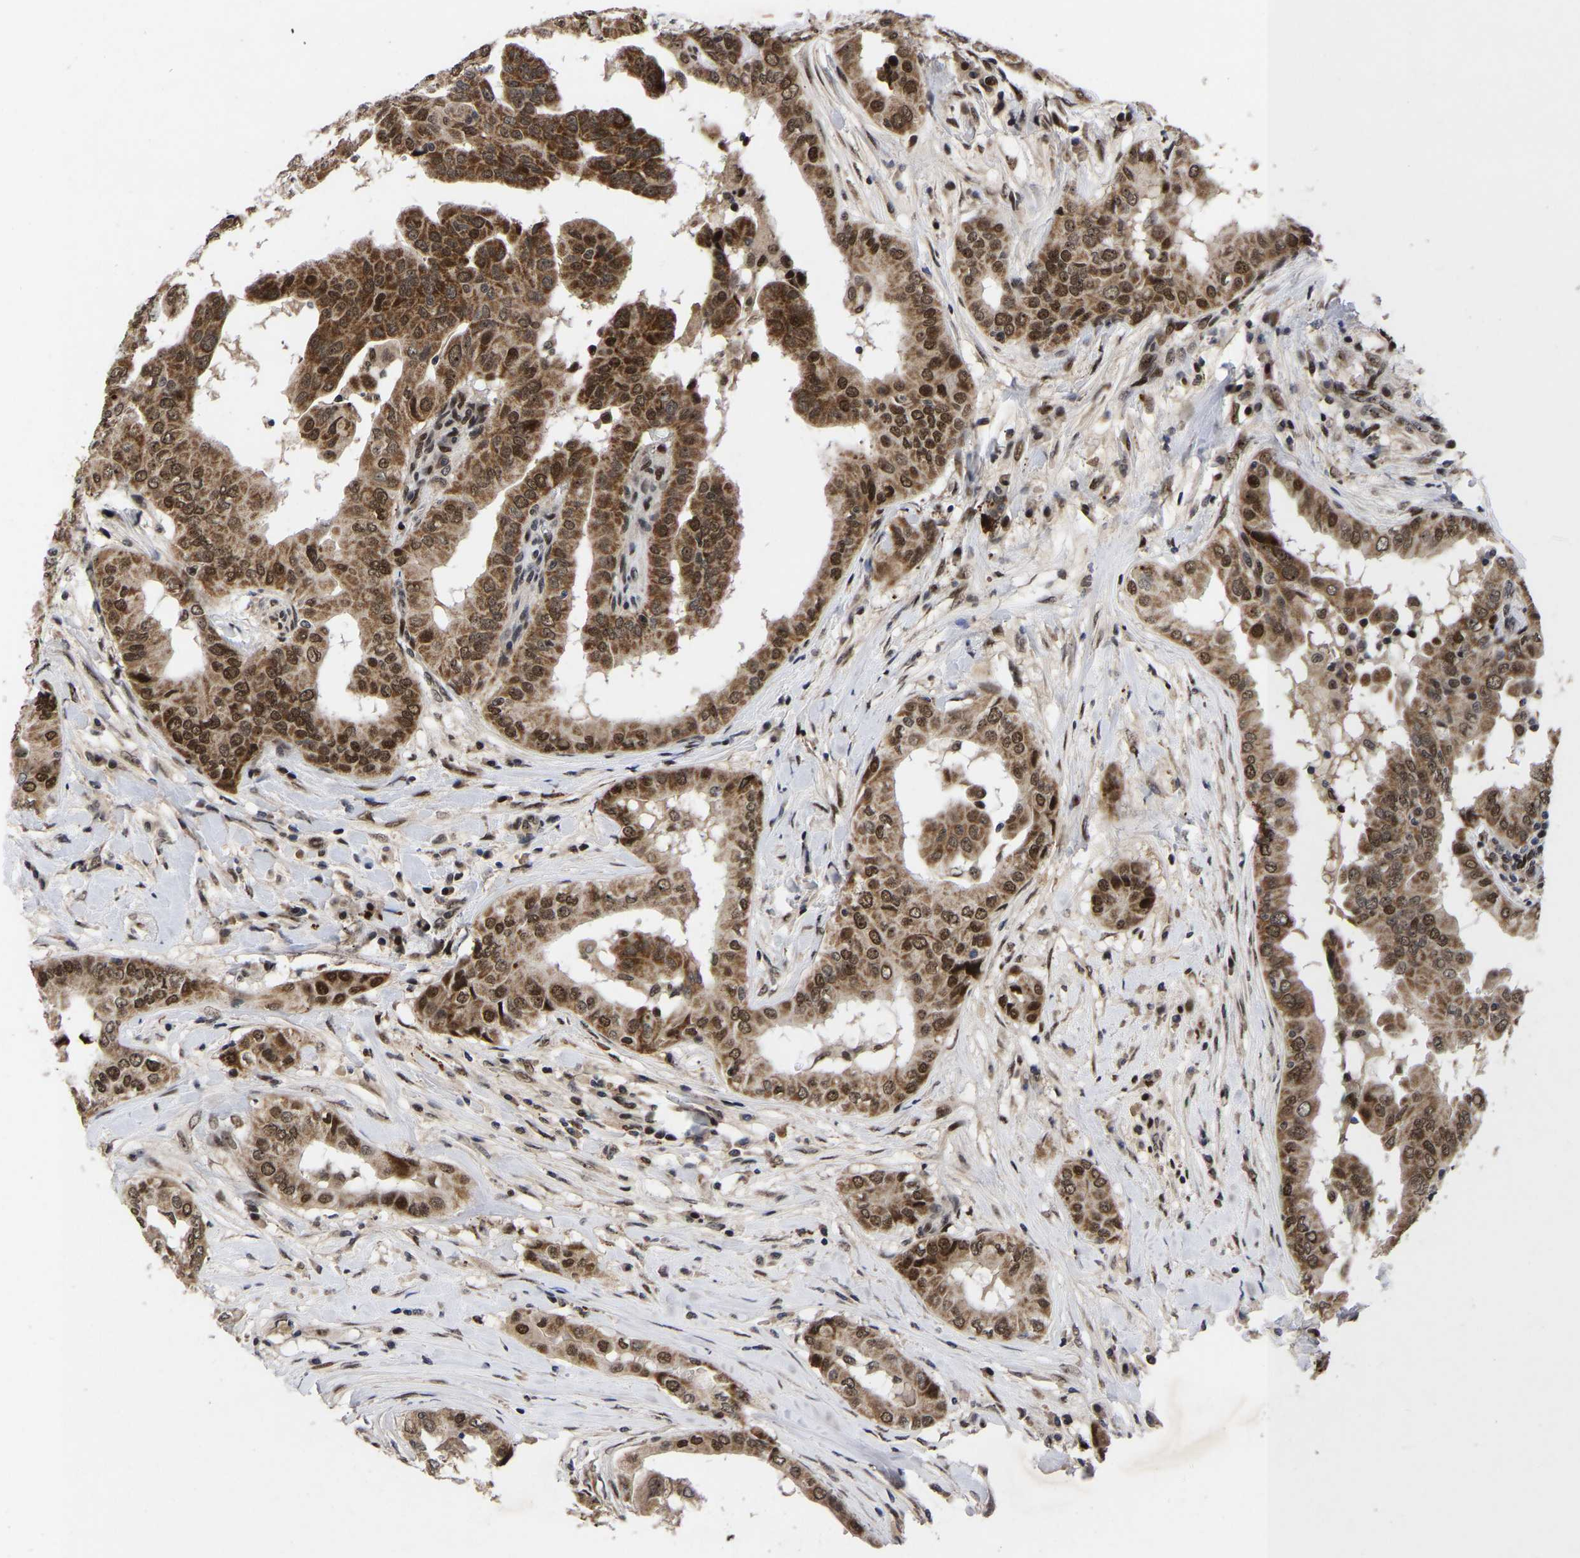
{"staining": {"intensity": "strong", "quantity": ">75%", "location": "cytoplasmic/membranous,nuclear"}, "tissue": "thyroid cancer", "cell_type": "Tumor cells", "image_type": "cancer", "snomed": [{"axis": "morphology", "description": "Papillary adenocarcinoma, NOS"}, {"axis": "topography", "description": "Thyroid gland"}], "caption": "A high amount of strong cytoplasmic/membranous and nuclear staining is identified in about >75% of tumor cells in papillary adenocarcinoma (thyroid) tissue.", "gene": "JUNB", "patient": {"sex": "male", "age": 33}}